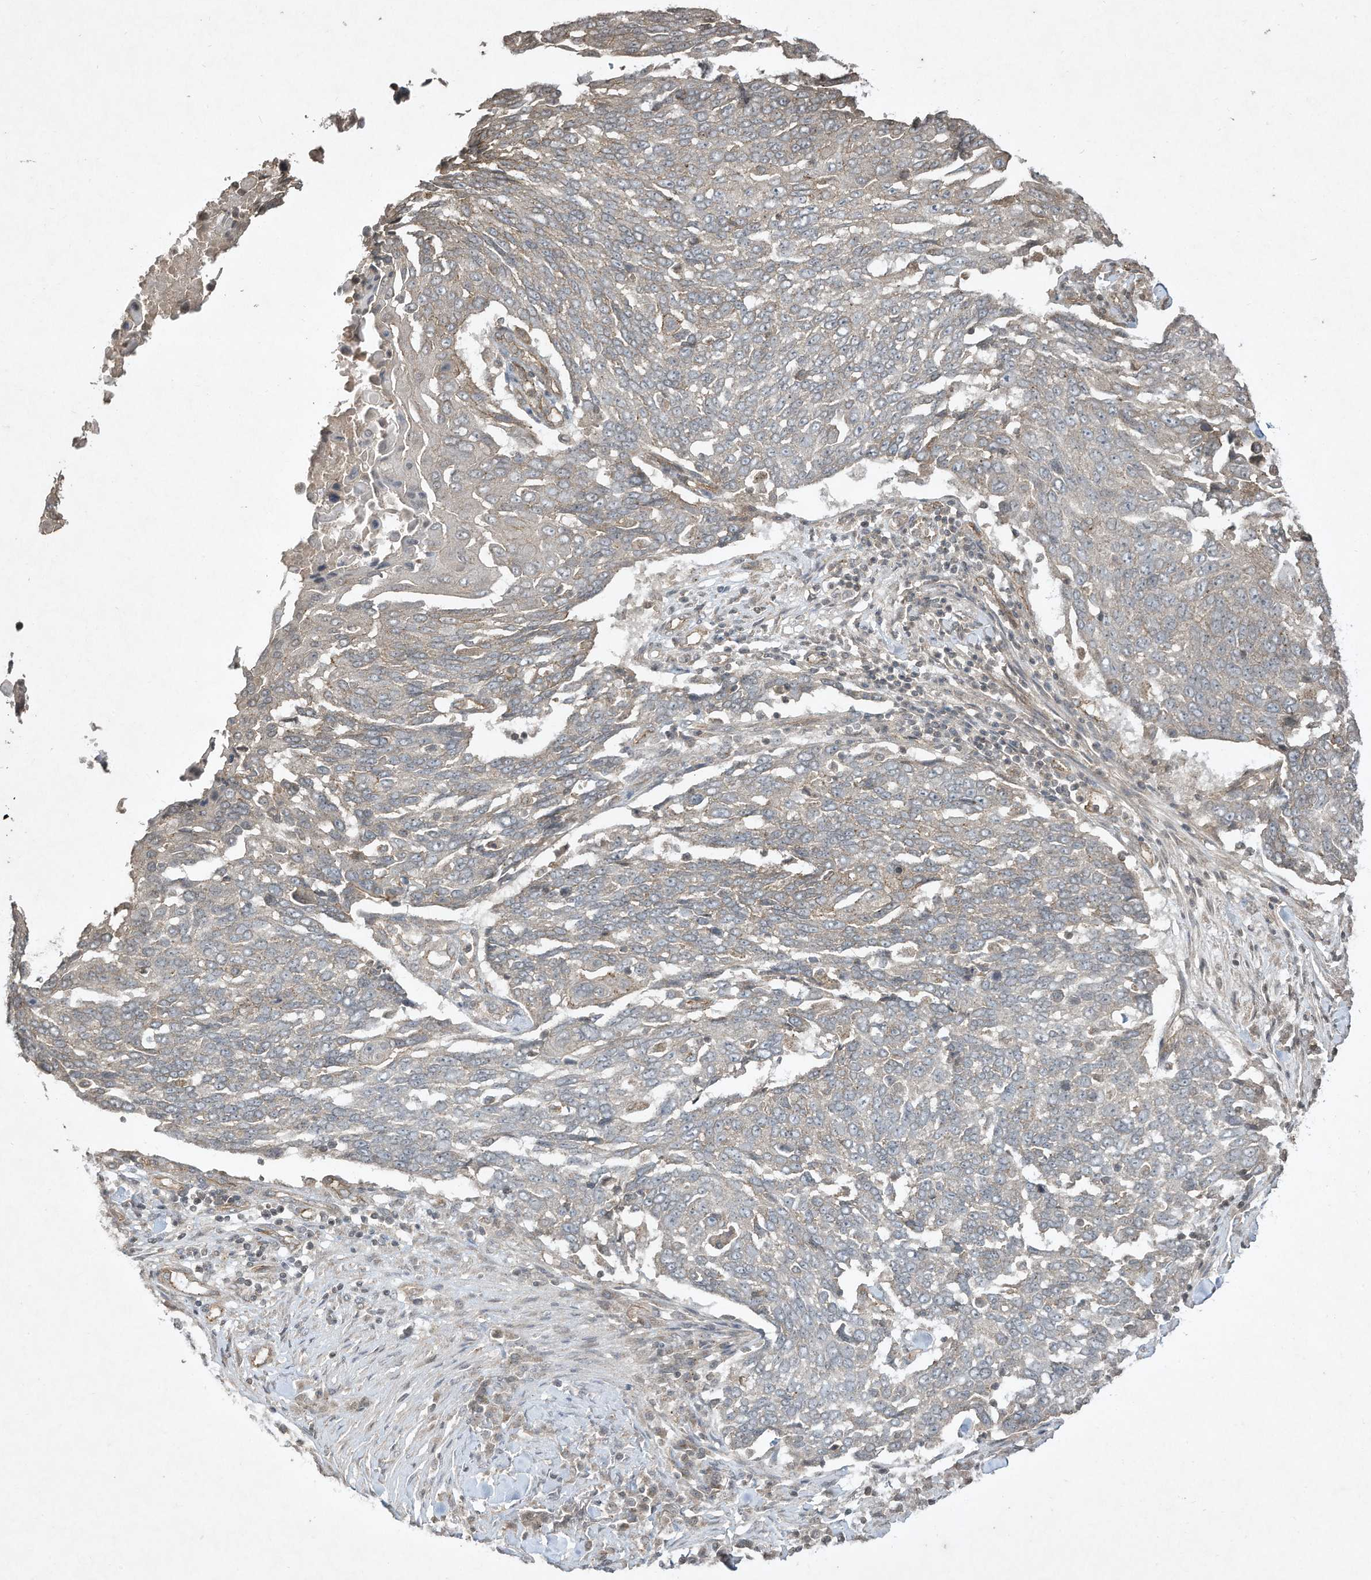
{"staining": {"intensity": "negative", "quantity": "none", "location": "none"}, "tissue": "lung cancer", "cell_type": "Tumor cells", "image_type": "cancer", "snomed": [{"axis": "morphology", "description": "Squamous cell carcinoma, NOS"}, {"axis": "topography", "description": "Lung"}], "caption": "An image of lung cancer stained for a protein displays no brown staining in tumor cells.", "gene": "MATN2", "patient": {"sex": "male", "age": 66}}